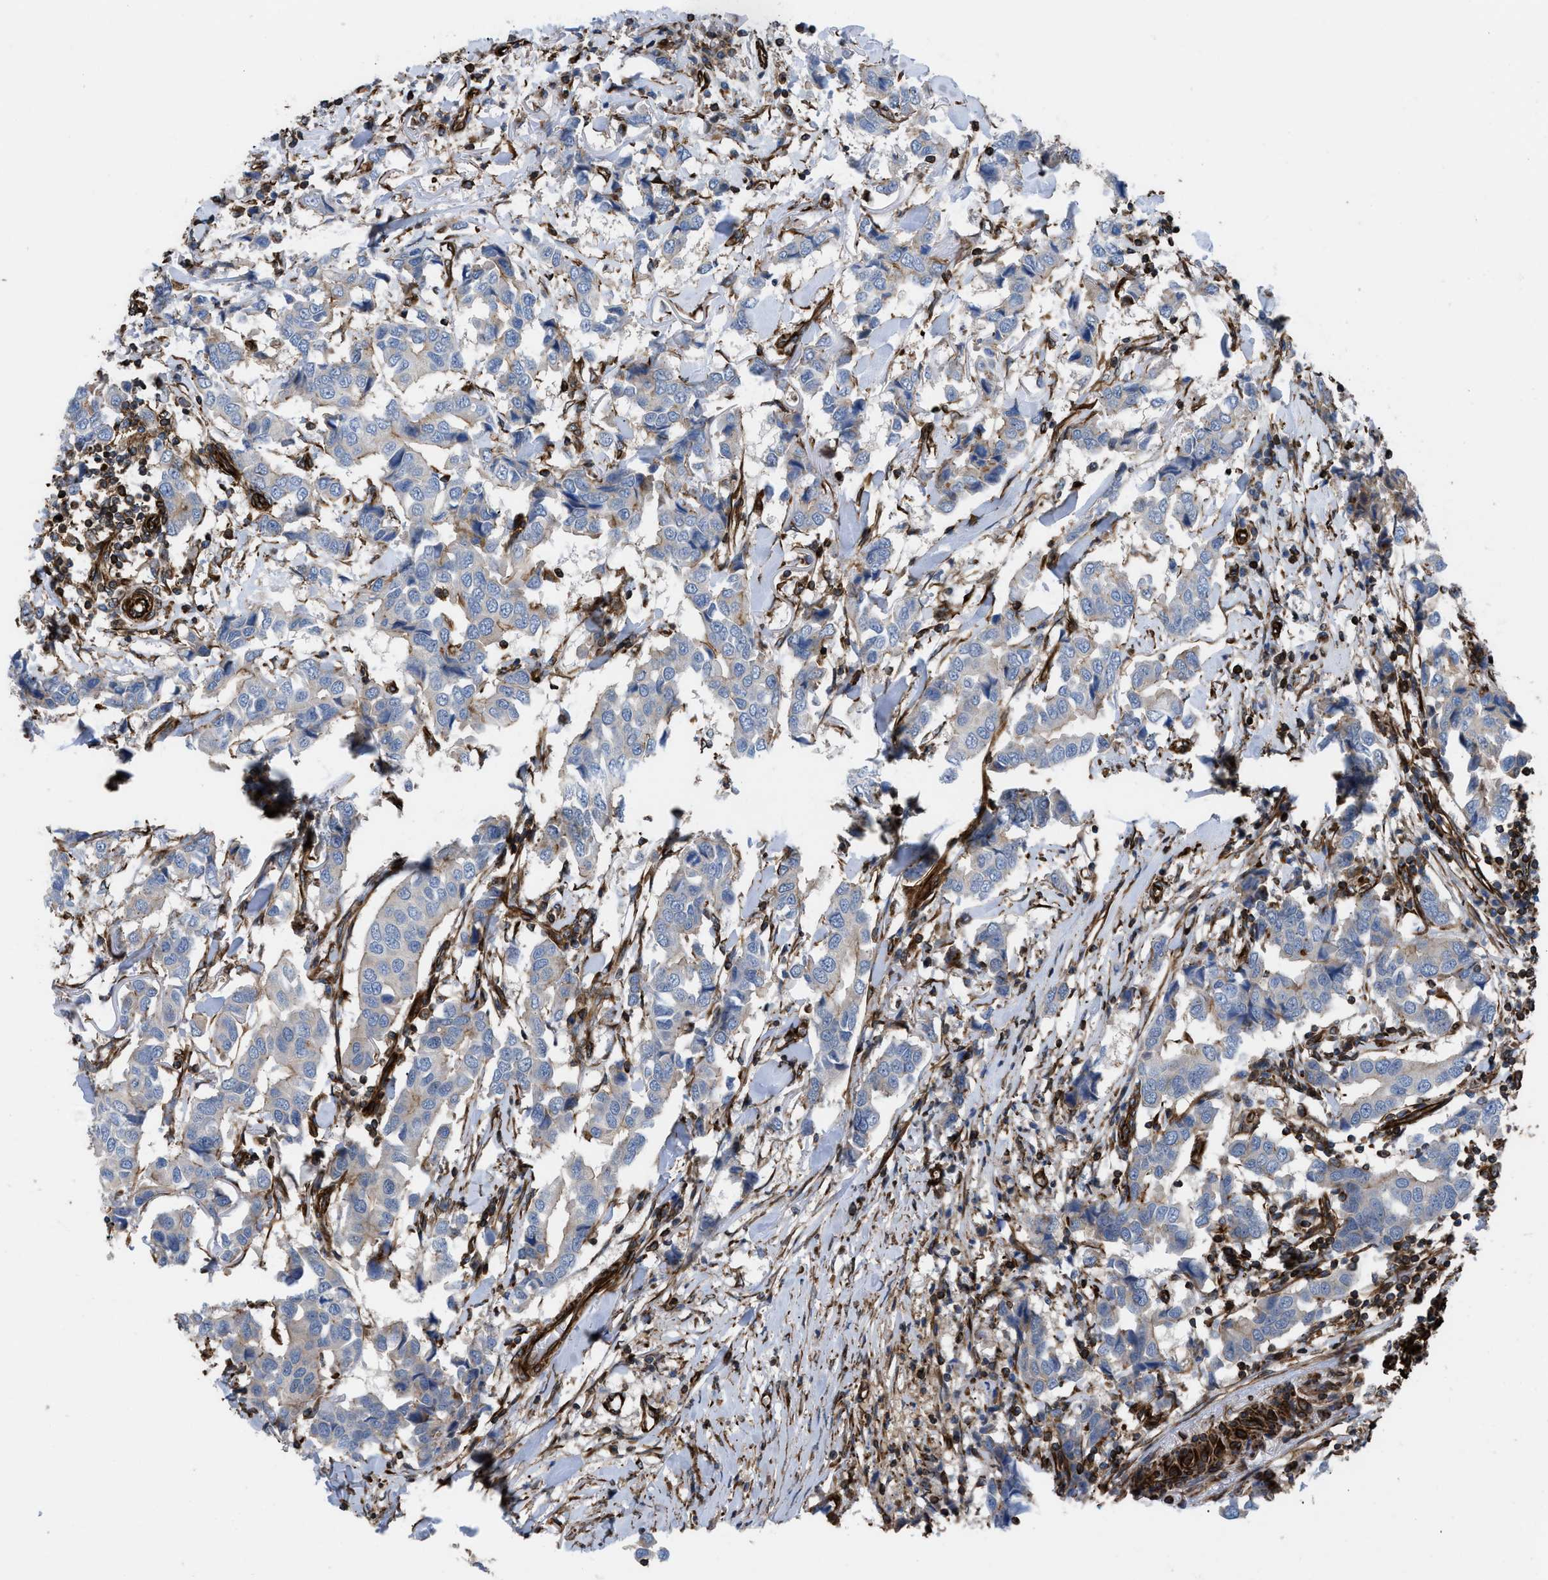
{"staining": {"intensity": "weak", "quantity": "25%-75%", "location": "cytoplasmic/membranous"}, "tissue": "breast cancer", "cell_type": "Tumor cells", "image_type": "cancer", "snomed": [{"axis": "morphology", "description": "Duct carcinoma"}, {"axis": "topography", "description": "Breast"}], "caption": "Protein positivity by immunohistochemistry (IHC) displays weak cytoplasmic/membranous positivity in about 25%-75% of tumor cells in intraductal carcinoma (breast).", "gene": "PTPRE", "patient": {"sex": "female", "age": 80}}